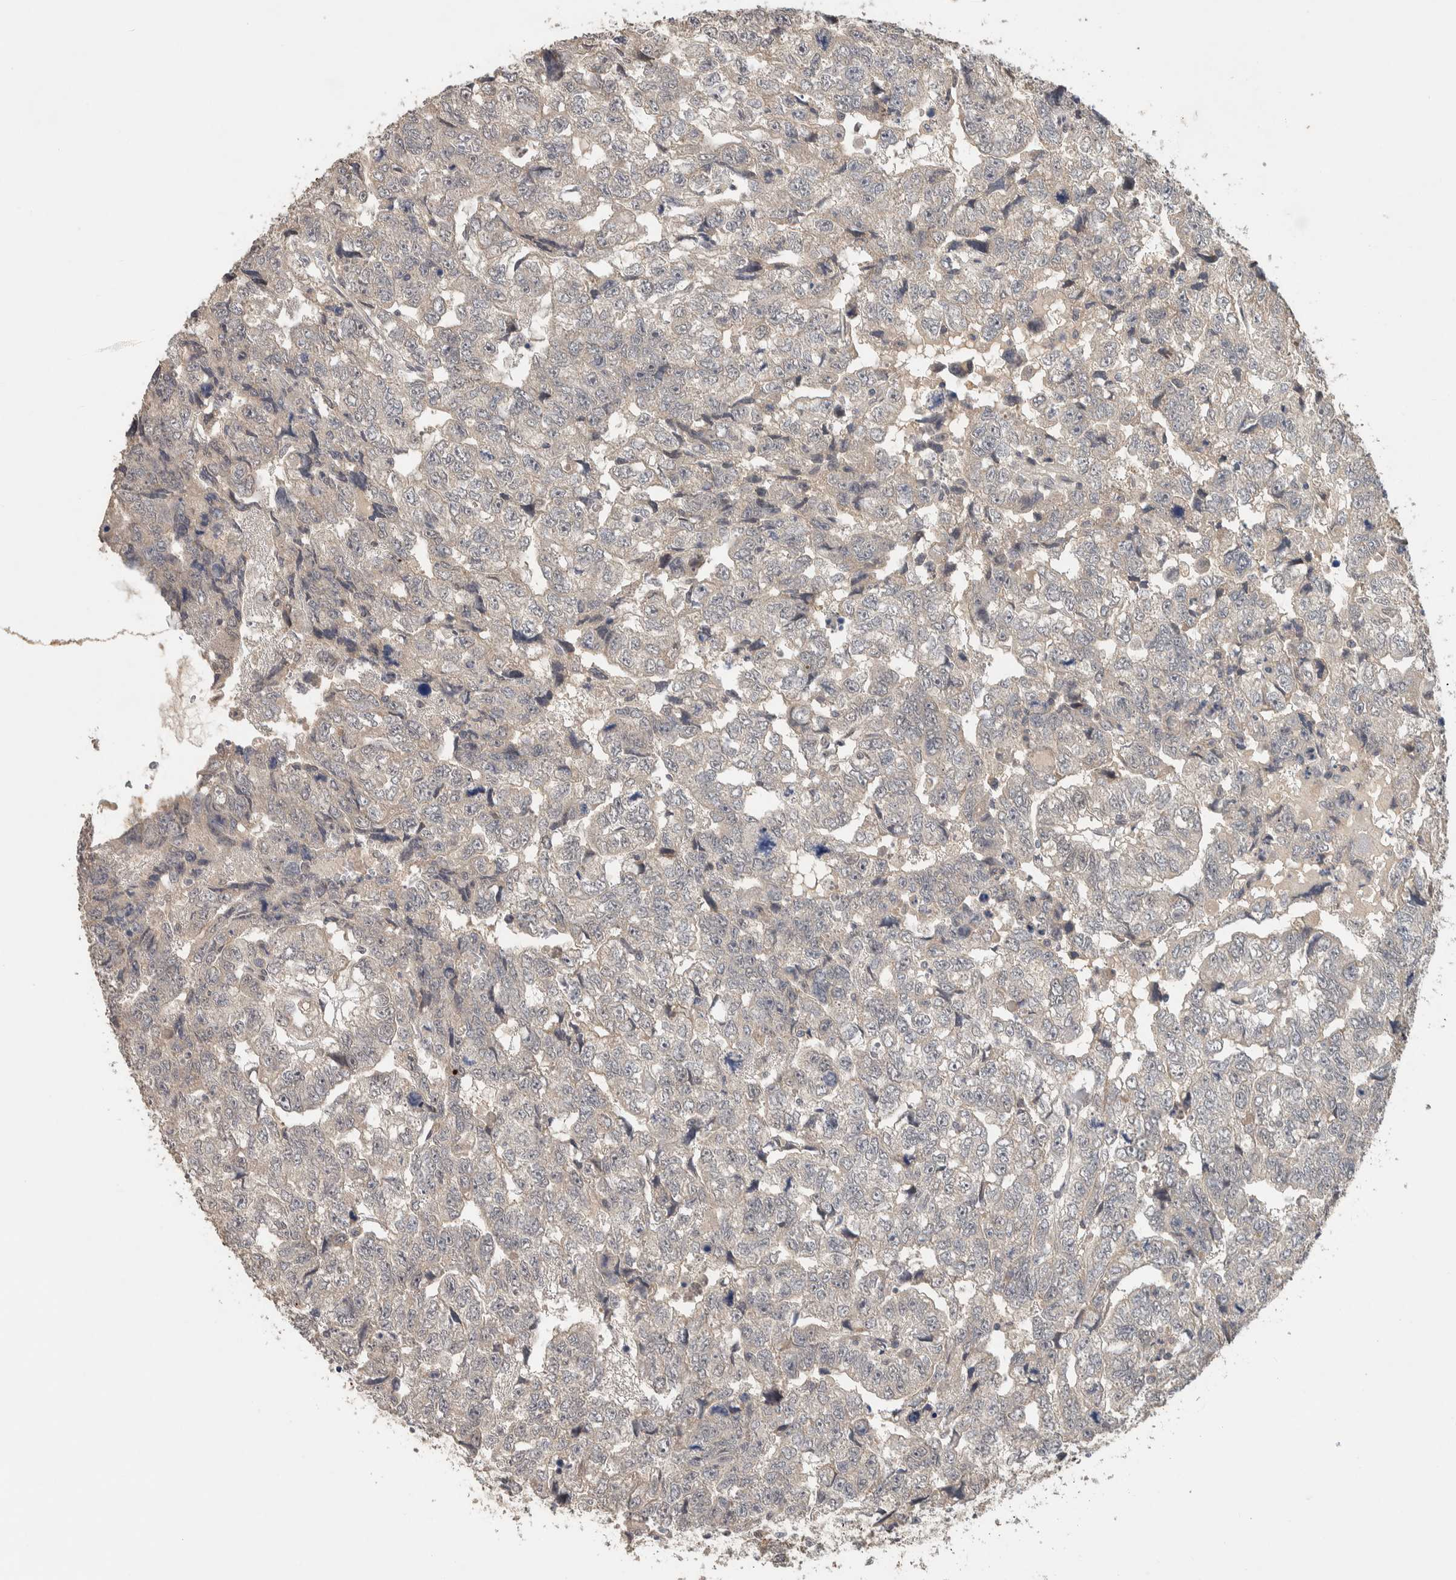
{"staining": {"intensity": "negative", "quantity": "none", "location": "none"}, "tissue": "testis cancer", "cell_type": "Tumor cells", "image_type": "cancer", "snomed": [{"axis": "morphology", "description": "Carcinoma, Embryonal, NOS"}, {"axis": "topography", "description": "Testis"}], "caption": "Immunohistochemistry histopathology image of neoplastic tissue: human testis cancer (embryonal carcinoma) stained with DAB (3,3'-diaminobenzidine) displays no significant protein staining in tumor cells.", "gene": "CYSRT1", "patient": {"sex": "male", "age": 36}}